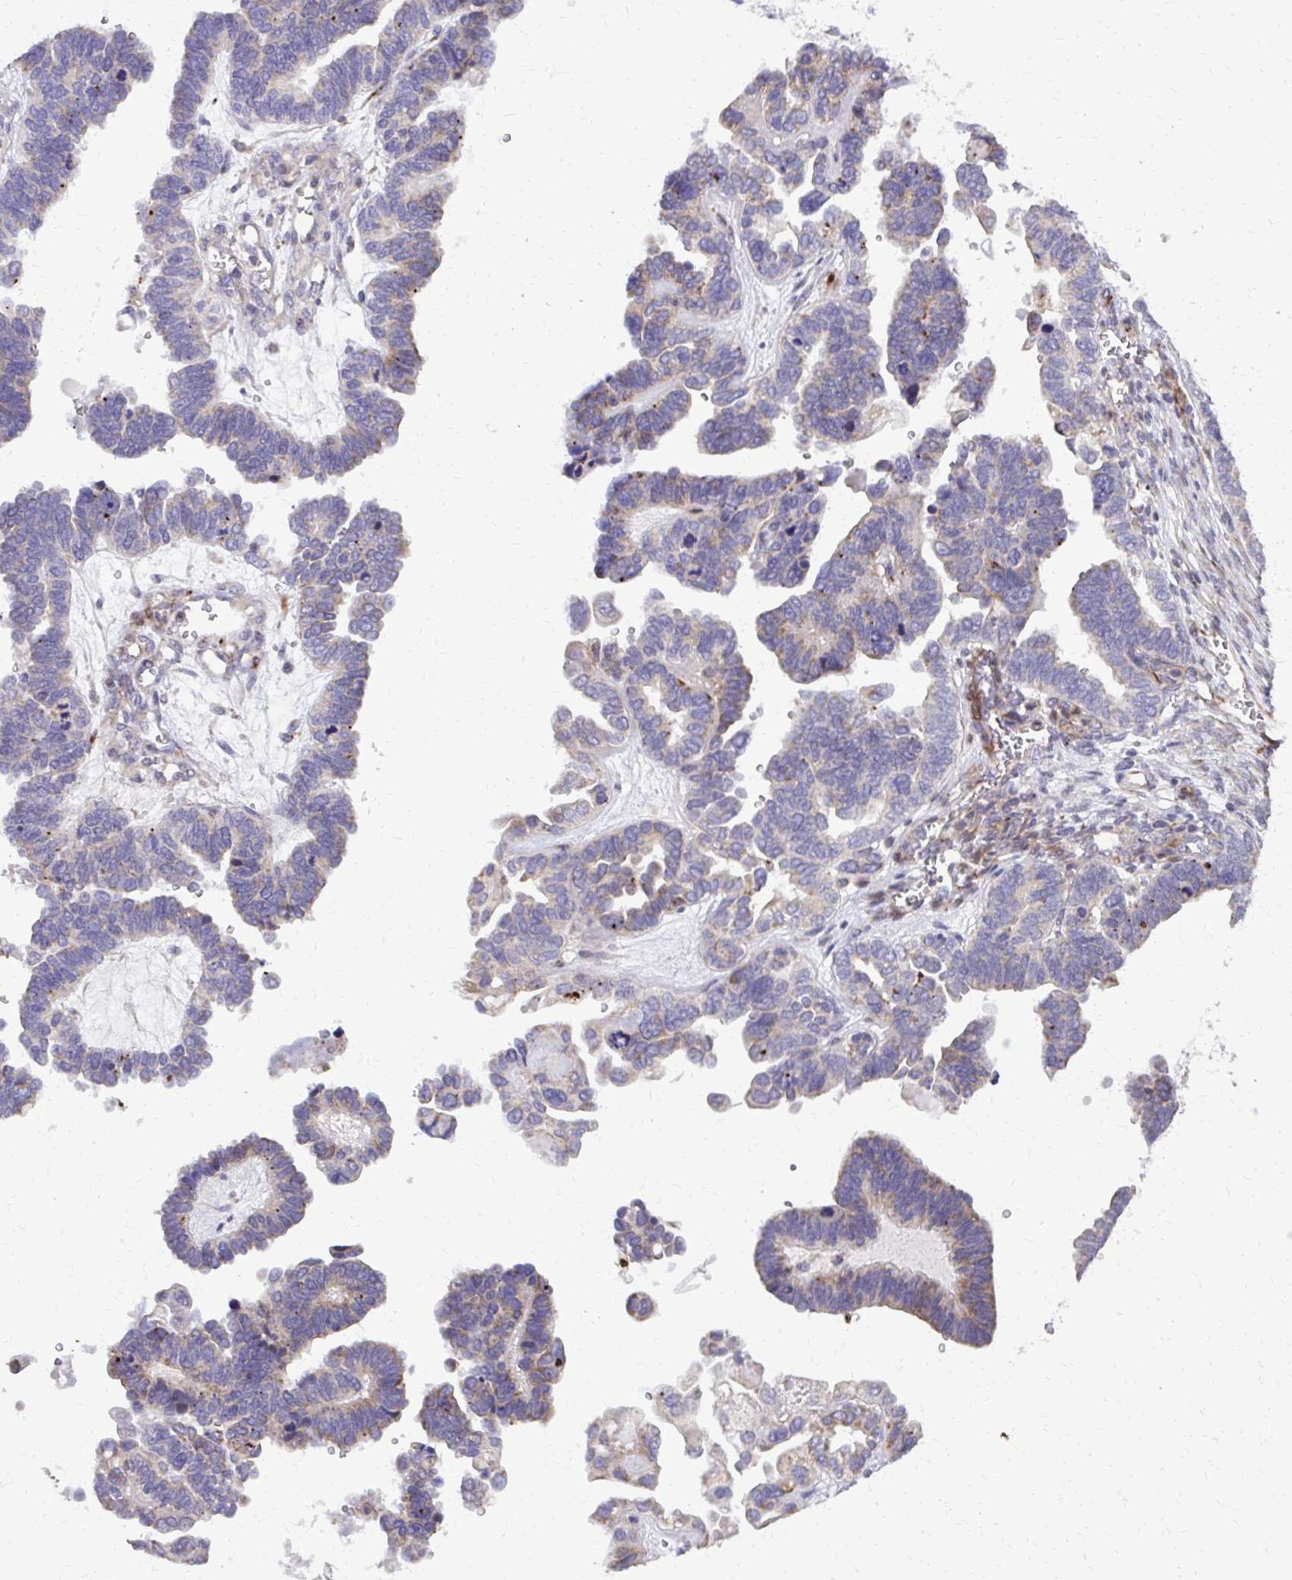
{"staining": {"intensity": "weak", "quantity": "25%-75%", "location": "cytoplasmic/membranous"}, "tissue": "ovarian cancer", "cell_type": "Tumor cells", "image_type": "cancer", "snomed": [{"axis": "morphology", "description": "Cystadenocarcinoma, serous, NOS"}, {"axis": "topography", "description": "Ovary"}], "caption": "Immunohistochemical staining of human ovarian serous cystadenocarcinoma demonstrates low levels of weak cytoplasmic/membranous staining in approximately 25%-75% of tumor cells. (Stains: DAB in brown, nuclei in blue, Microscopy: brightfield microscopy at high magnification).", "gene": "ABCC3", "patient": {"sex": "female", "age": 51}}